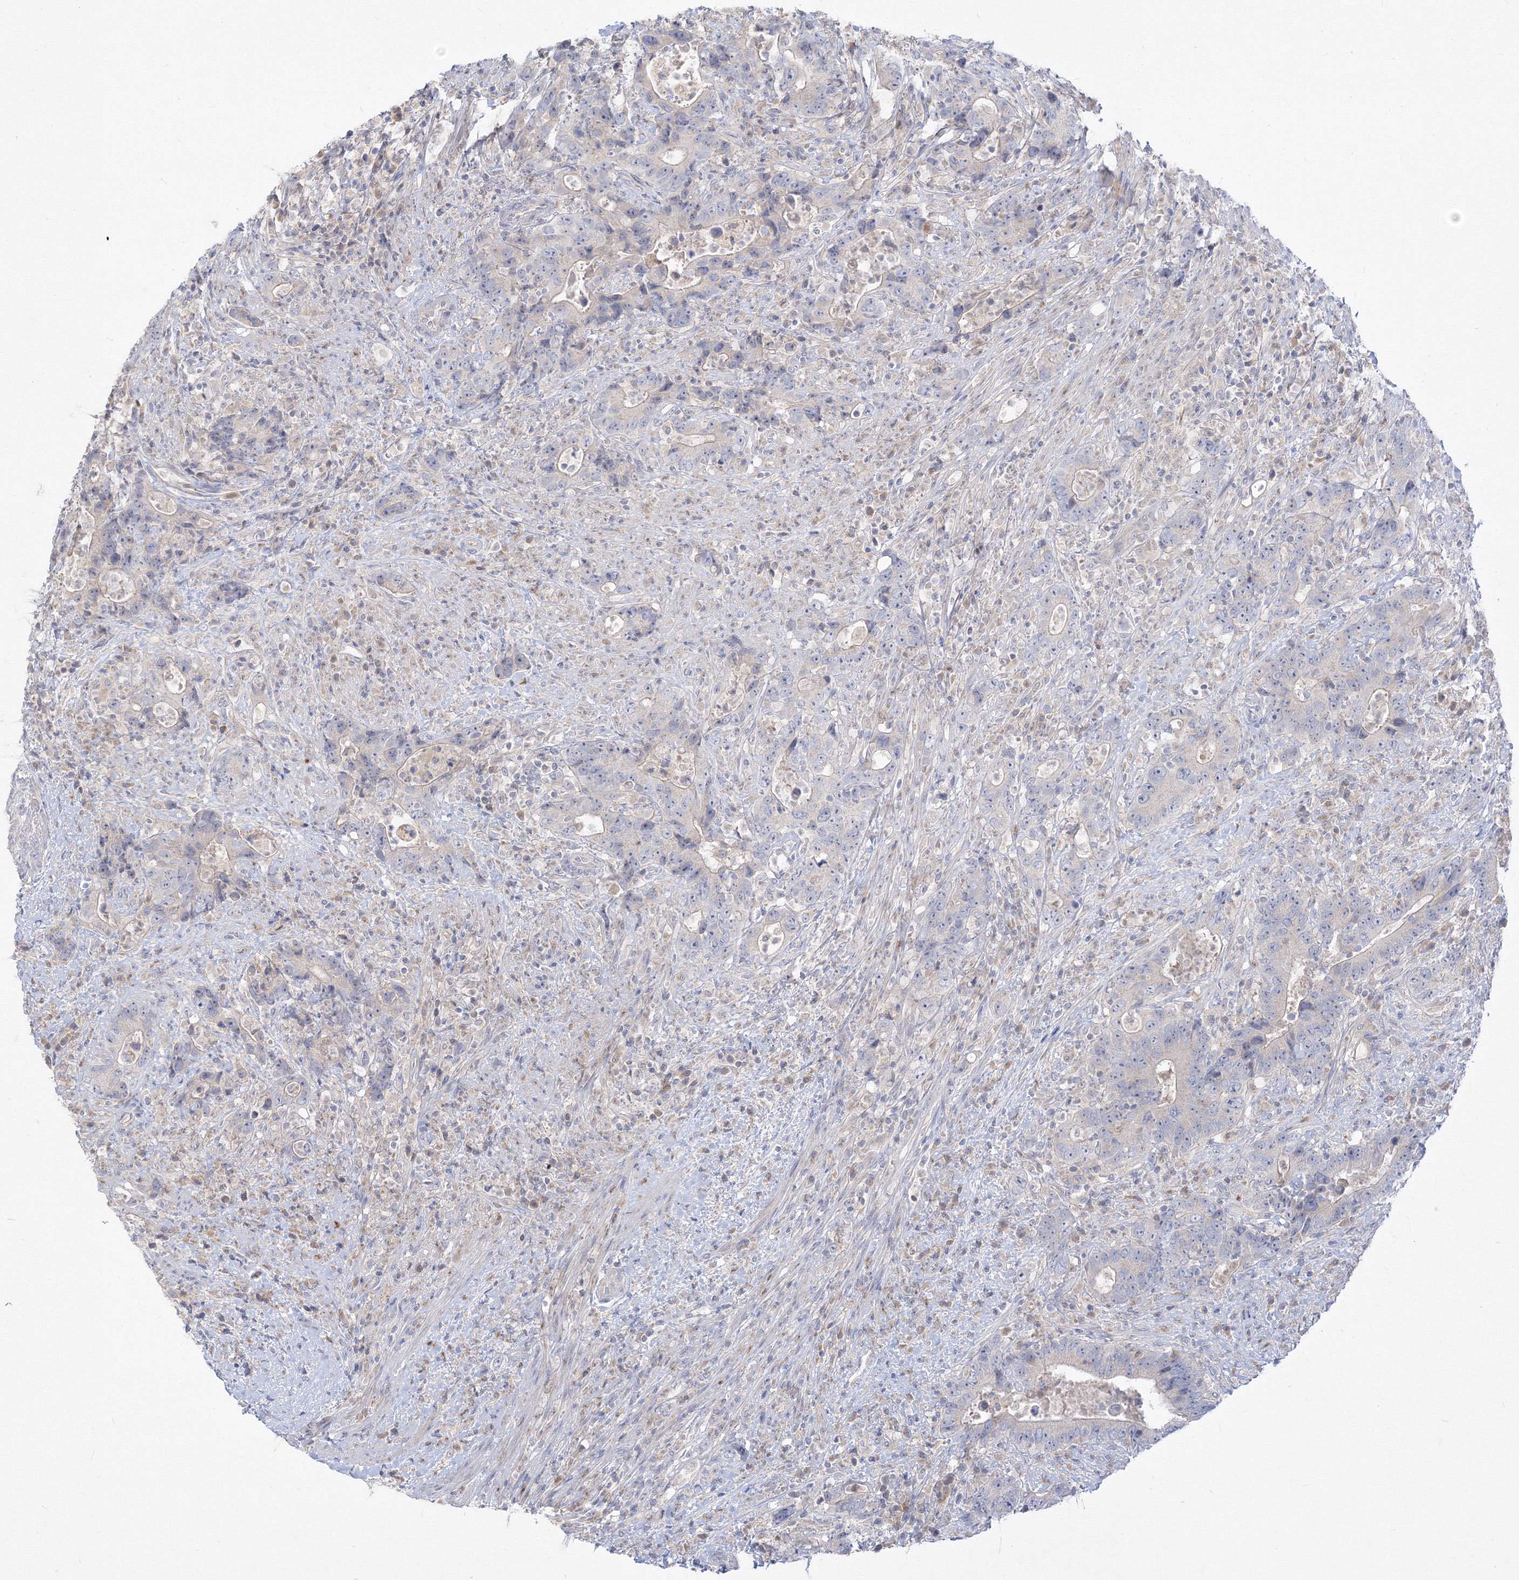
{"staining": {"intensity": "negative", "quantity": "none", "location": "none"}, "tissue": "colorectal cancer", "cell_type": "Tumor cells", "image_type": "cancer", "snomed": [{"axis": "morphology", "description": "Adenocarcinoma, NOS"}, {"axis": "topography", "description": "Colon"}], "caption": "Immunohistochemistry (IHC) of human colorectal cancer exhibits no positivity in tumor cells.", "gene": "FBXL8", "patient": {"sex": "female", "age": 75}}